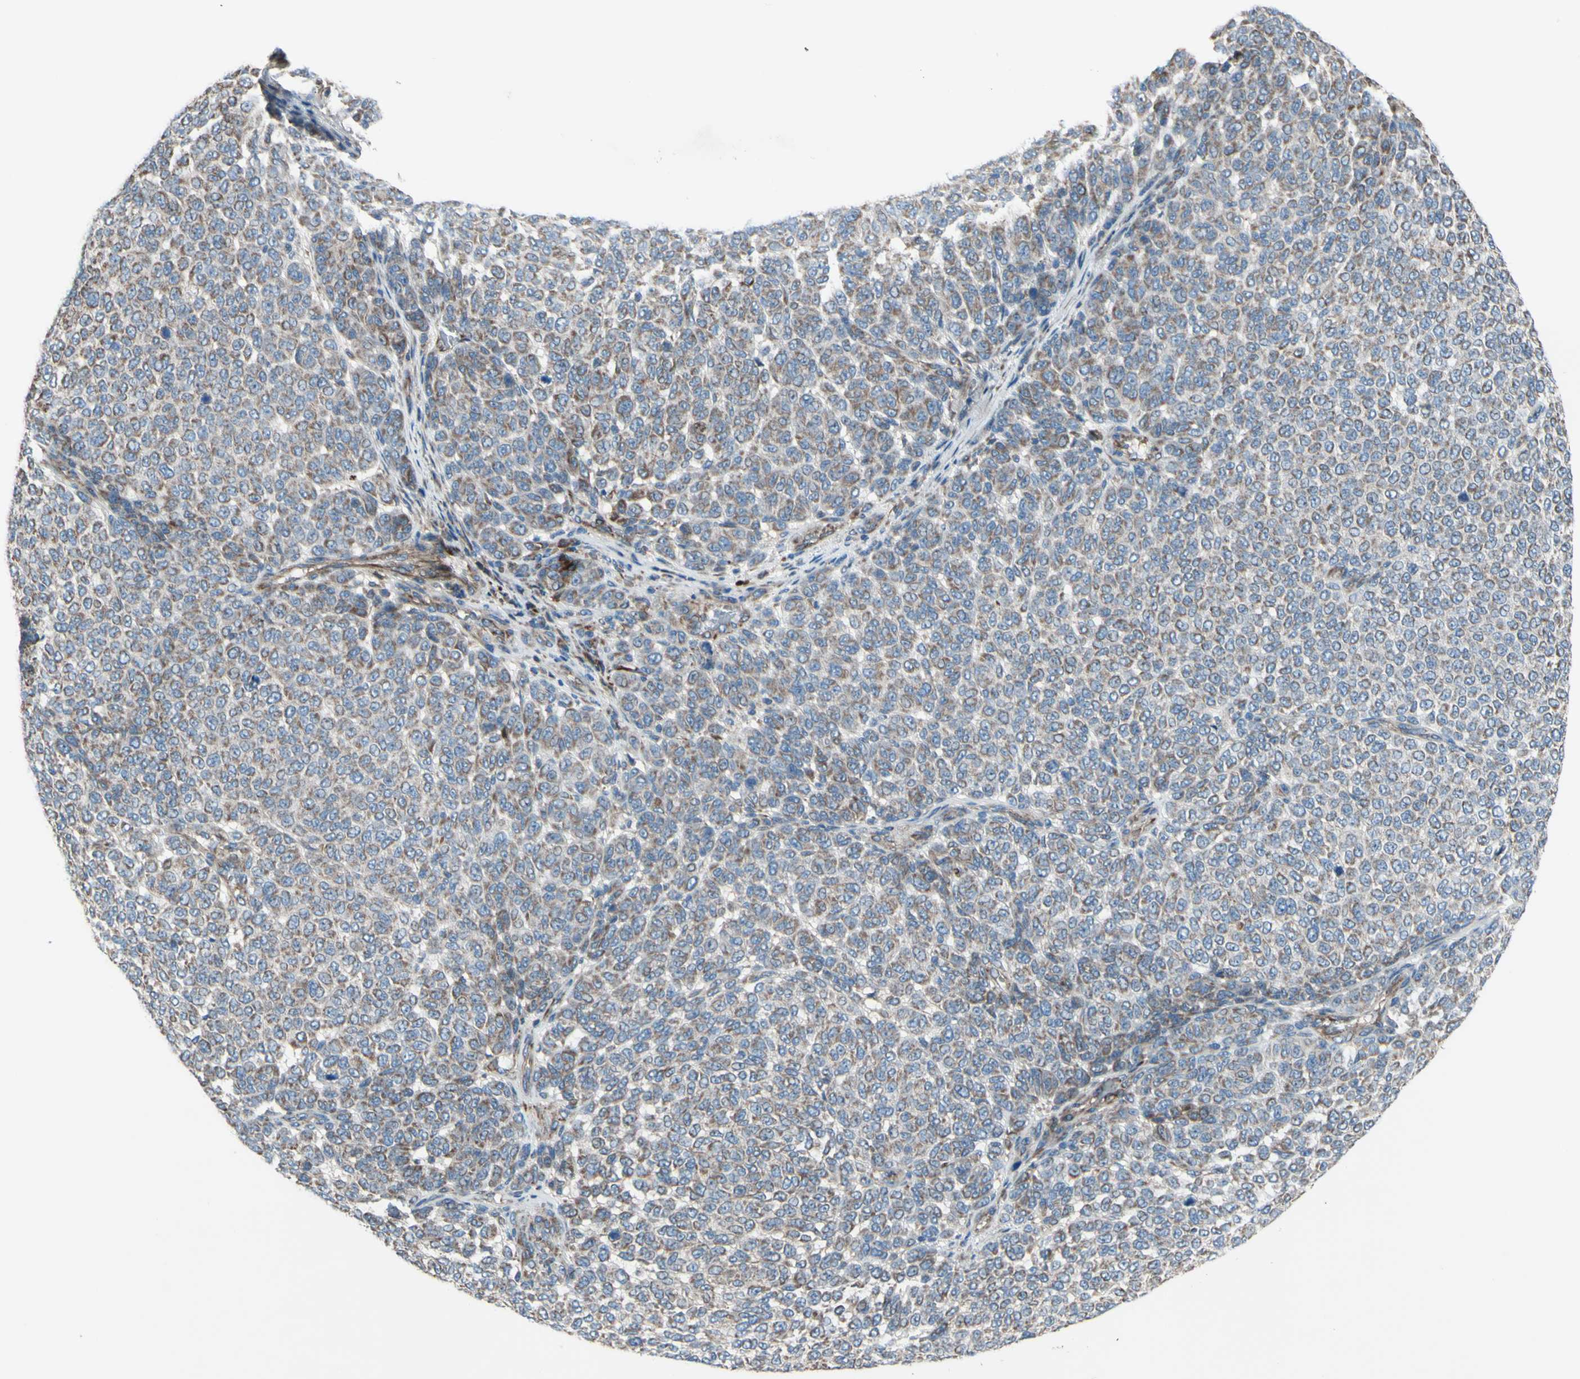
{"staining": {"intensity": "weak", "quantity": ">75%", "location": "cytoplasmic/membranous"}, "tissue": "melanoma", "cell_type": "Tumor cells", "image_type": "cancer", "snomed": [{"axis": "morphology", "description": "Malignant melanoma, NOS"}, {"axis": "topography", "description": "Skin"}], "caption": "Human malignant melanoma stained for a protein (brown) demonstrates weak cytoplasmic/membranous positive expression in approximately >75% of tumor cells.", "gene": "EMC7", "patient": {"sex": "male", "age": 59}}